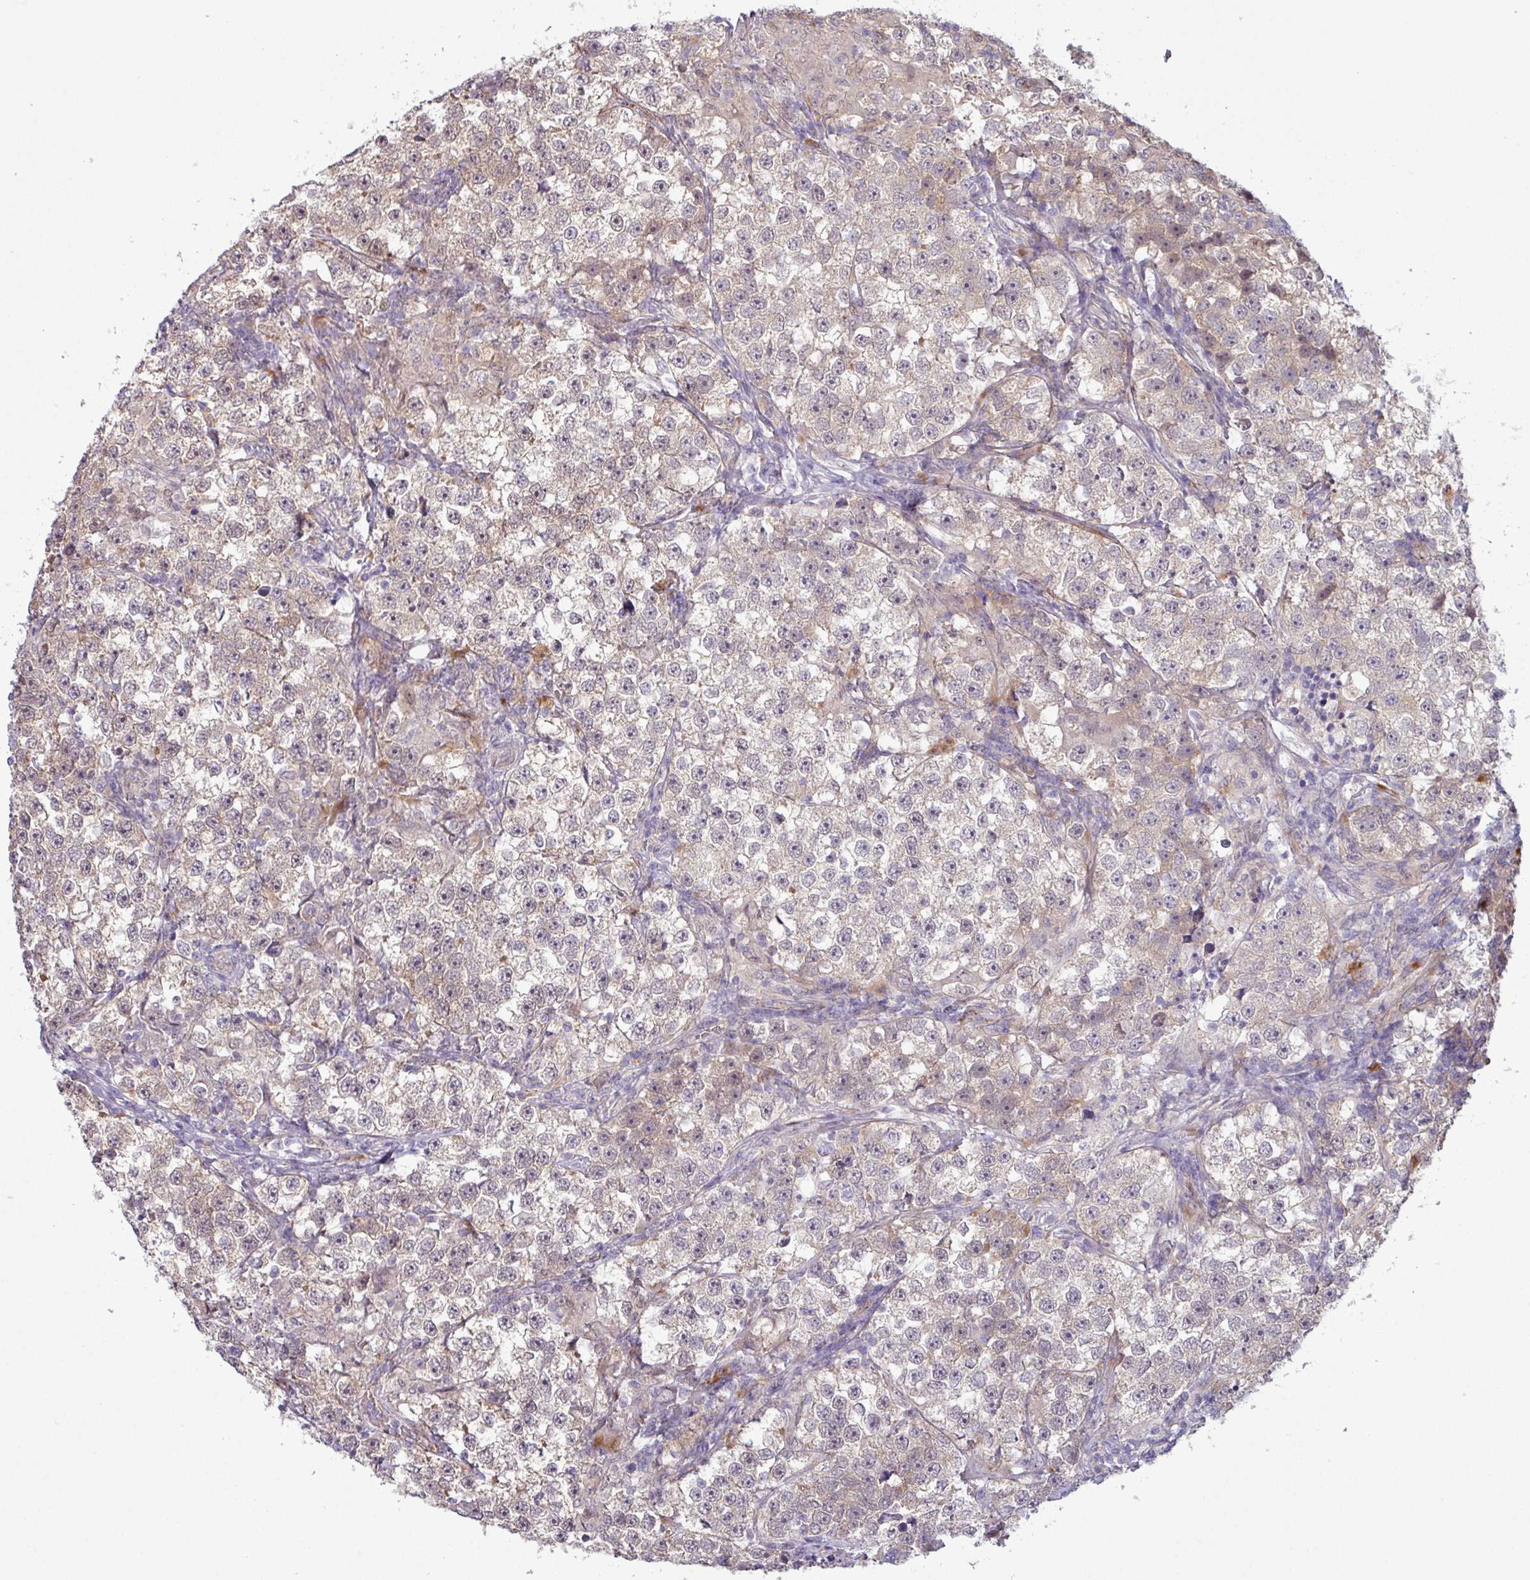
{"staining": {"intensity": "weak", "quantity": "<25%", "location": "cytoplasmic/membranous"}, "tissue": "testis cancer", "cell_type": "Tumor cells", "image_type": "cancer", "snomed": [{"axis": "morphology", "description": "Seminoma, NOS"}, {"axis": "topography", "description": "Testis"}], "caption": "This is an immunohistochemistry (IHC) image of human seminoma (testis). There is no expression in tumor cells.", "gene": "CCDC144A", "patient": {"sex": "male", "age": 46}}